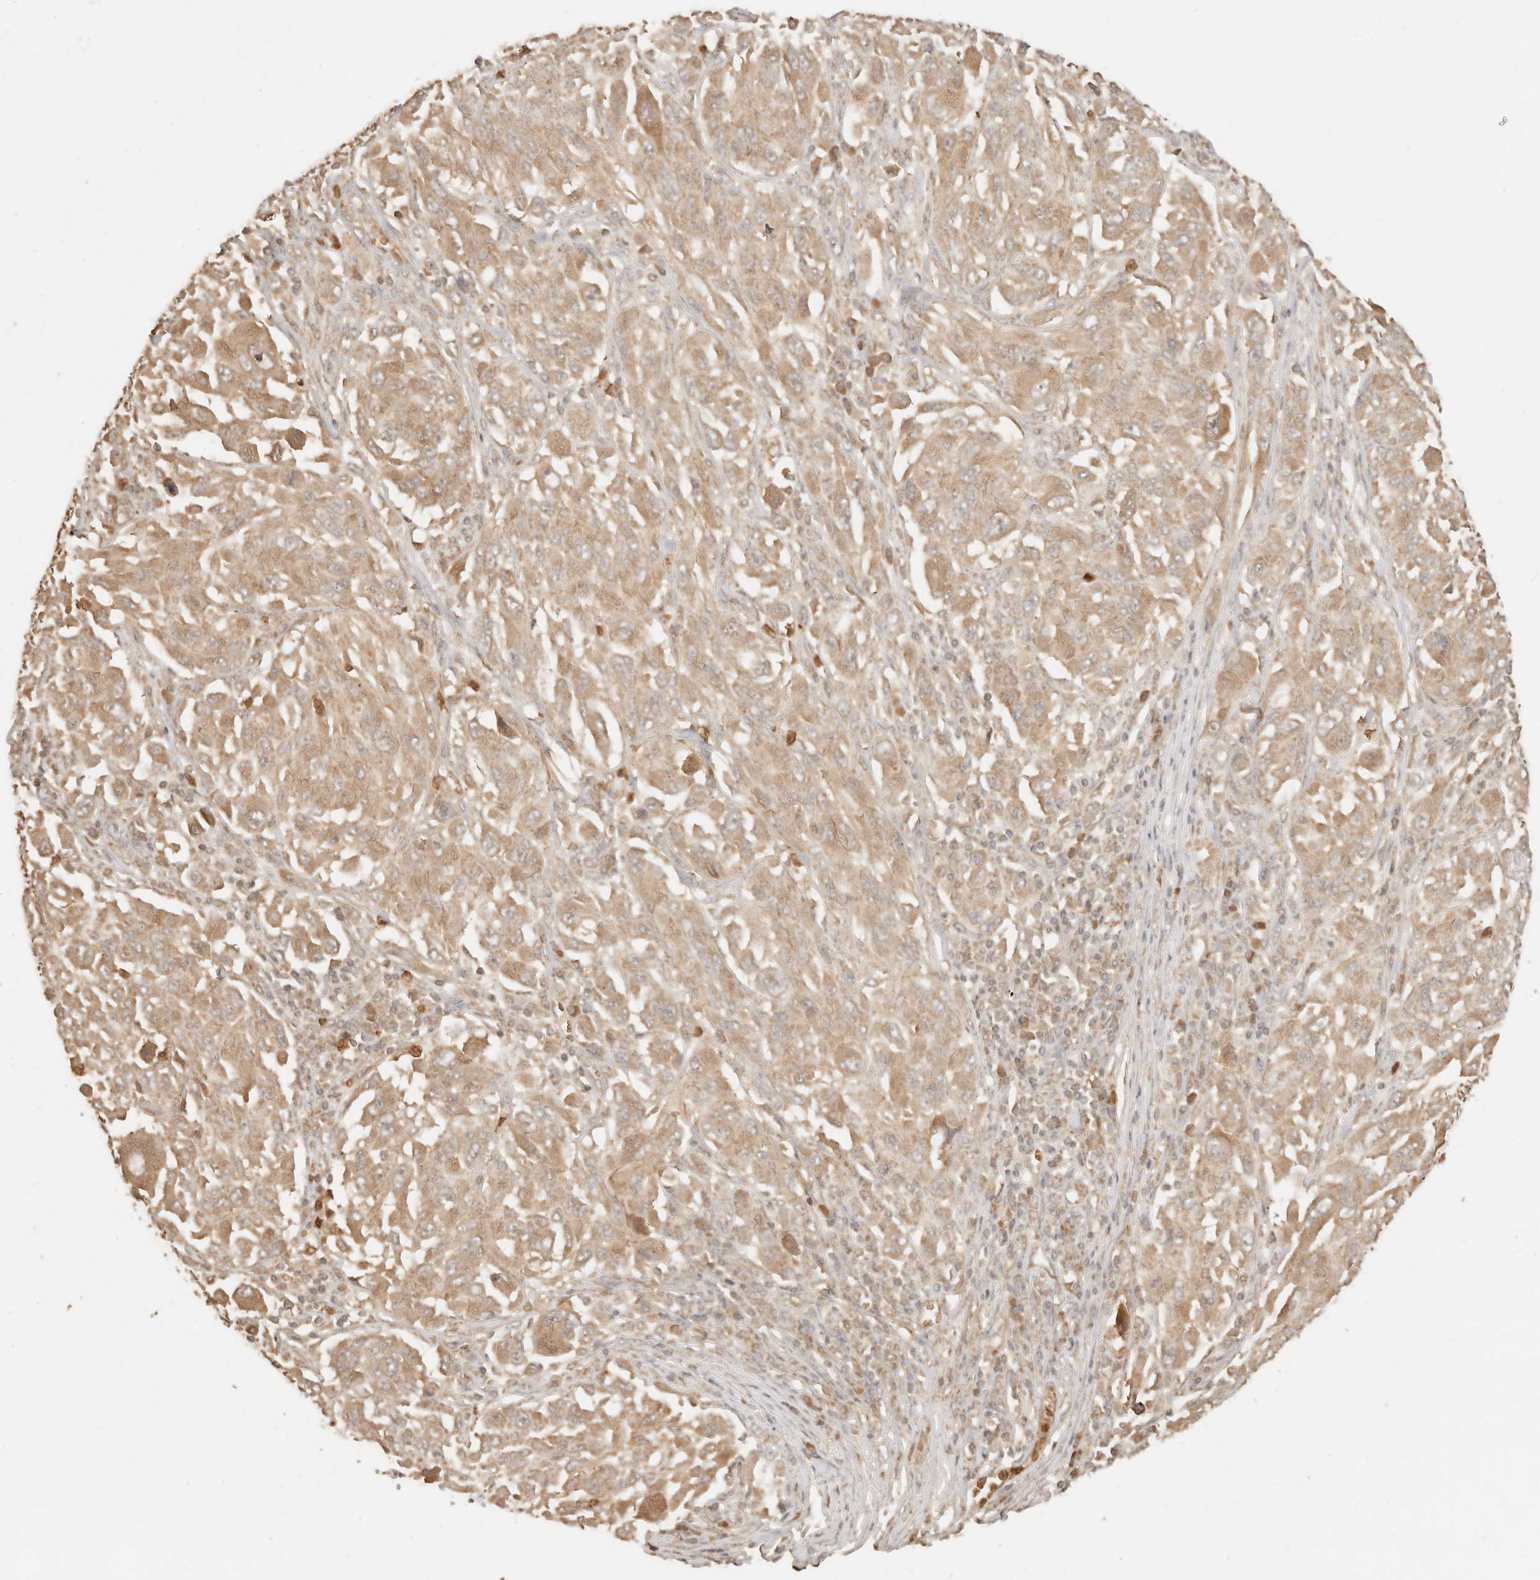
{"staining": {"intensity": "moderate", "quantity": ">75%", "location": "cytoplasmic/membranous"}, "tissue": "melanoma", "cell_type": "Tumor cells", "image_type": "cancer", "snomed": [{"axis": "morphology", "description": "Malignant melanoma, NOS"}, {"axis": "topography", "description": "Skin"}], "caption": "Tumor cells demonstrate moderate cytoplasmic/membranous positivity in approximately >75% of cells in melanoma. (Brightfield microscopy of DAB IHC at high magnification).", "gene": "INTS11", "patient": {"sex": "female", "age": 91}}